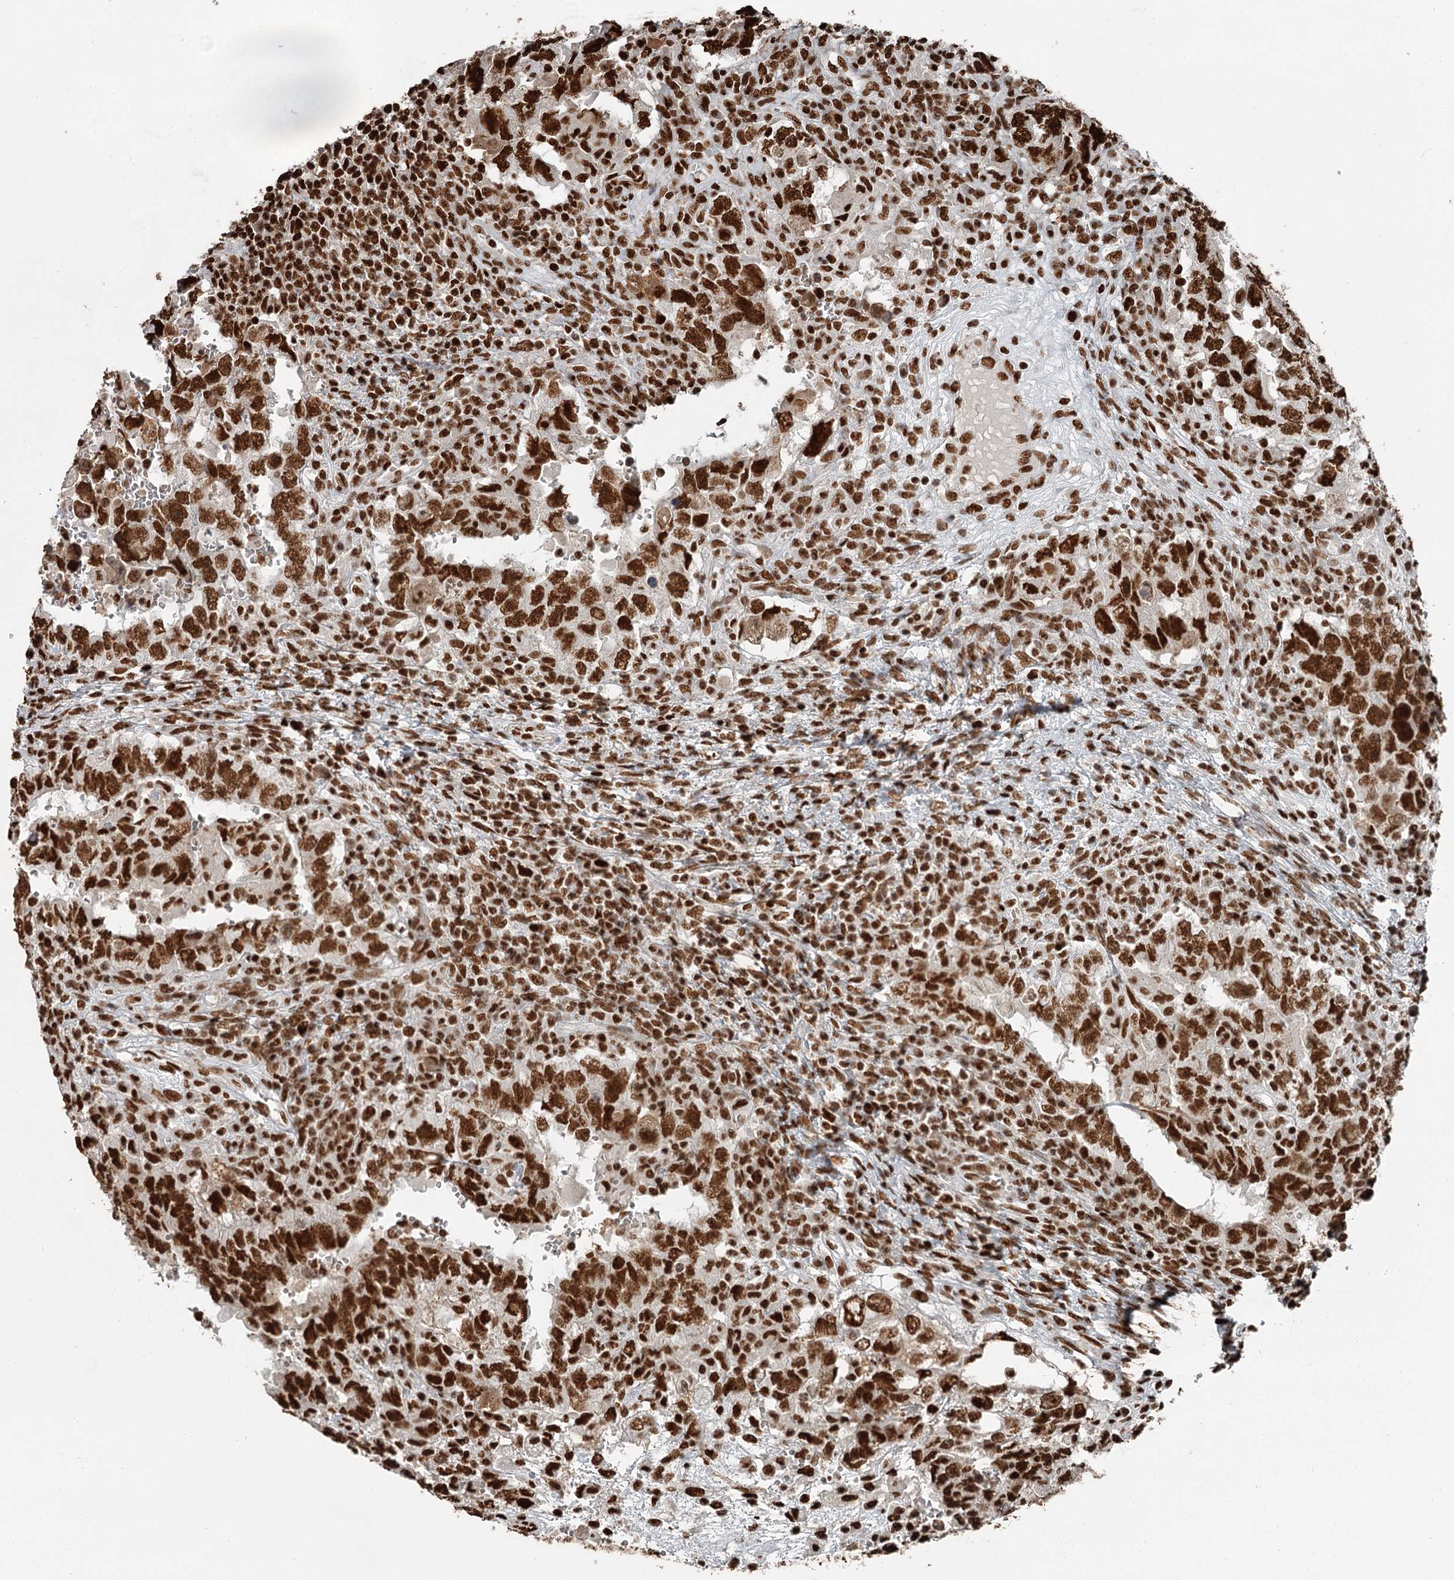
{"staining": {"intensity": "strong", "quantity": ">75%", "location": "nuclear"}, "tissue": "testis cancer", "cell_type": "Tumor cells", "image_type": "cancer", "snomed": [{"axis": "morphology", "description": "Carcinoma, Embryonal, NOS"}, {"axis": "topography", "description": "Testis"}], "caption": "Testis cancer (embryonal carcinoma) stained with a brown dye exhibits strong nuclear positive staining in approximately >75% of tumor cells.", "gene": "RBBP7", "patient": {"sex": "male", "age": 26}}